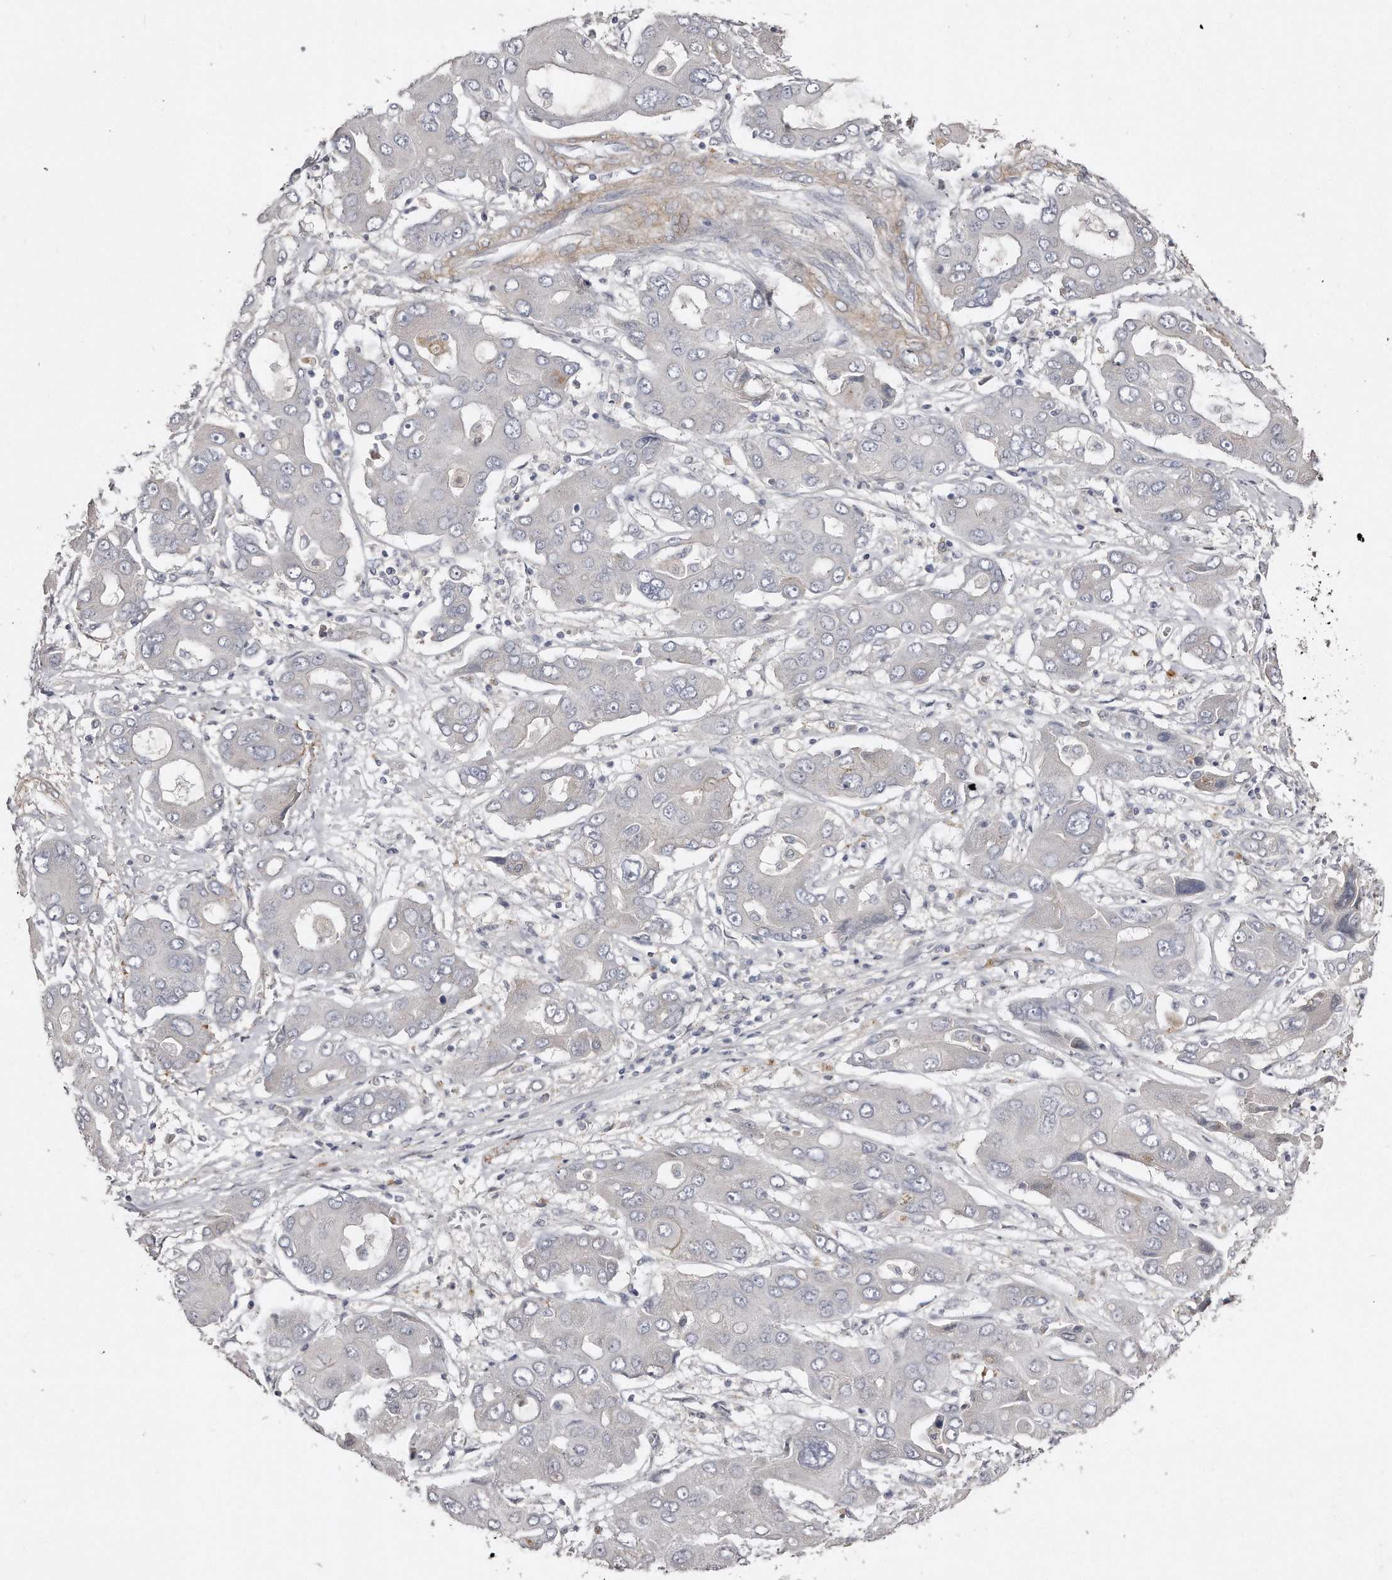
{"staining": {"intensity": "negative", "quantity": "none", "location": "none"}, "tissue": "liver cancer", "cell_type": "Tumor cells", "image_type": "cancer", "snomed": [{"axis": "morphology", "description": "Cholangiocarcinoma"}, {"axis": "topography", "description": "Liver"}], "caption": "Tumor cells are negative for protein expression in human liver cancer (cholangiocarcinoma). (DAB IHC with hematoxylin counter stain).", "gene": "LMOD1", "patient": {"sex": "male", "age": 67}}